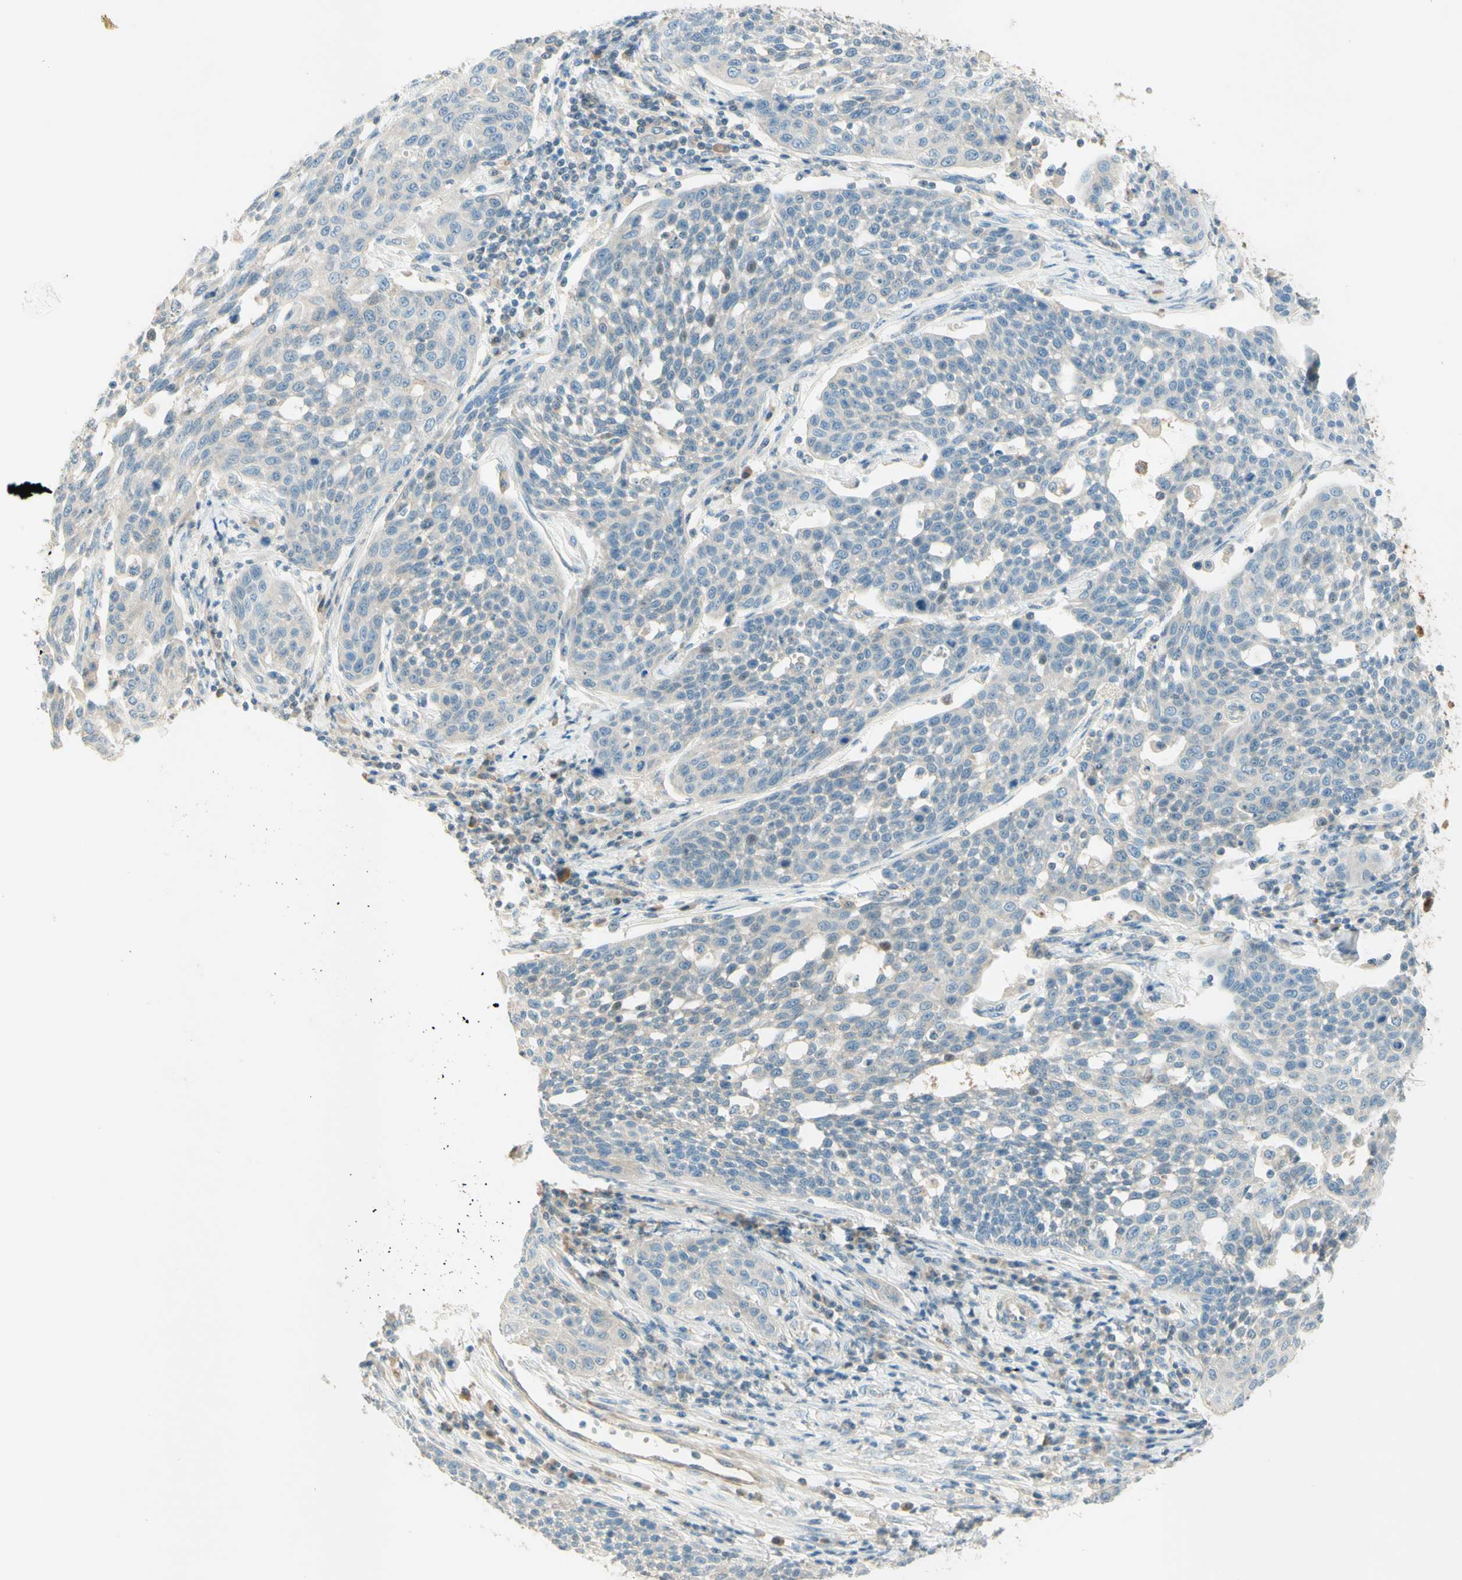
{"staining": {"intensity": "negative", "quantity": "none", "location": "none"}, "tissue": "cervical cancer", "cell_type": "Tumor cells", "image_type": "cancer", "snomed": [{"axis": "morphology", "description": "Squamous cell carcinoma, NOS"}, {"axis": "topography", "description": "Cervix"}], "caption": "Cervical cancer (squamous cell carcinoma) stained for a protein using IHC displays no expression tumor cells.", "gene": "PROM1", "patient": {"sex": "female", "age": 34}}